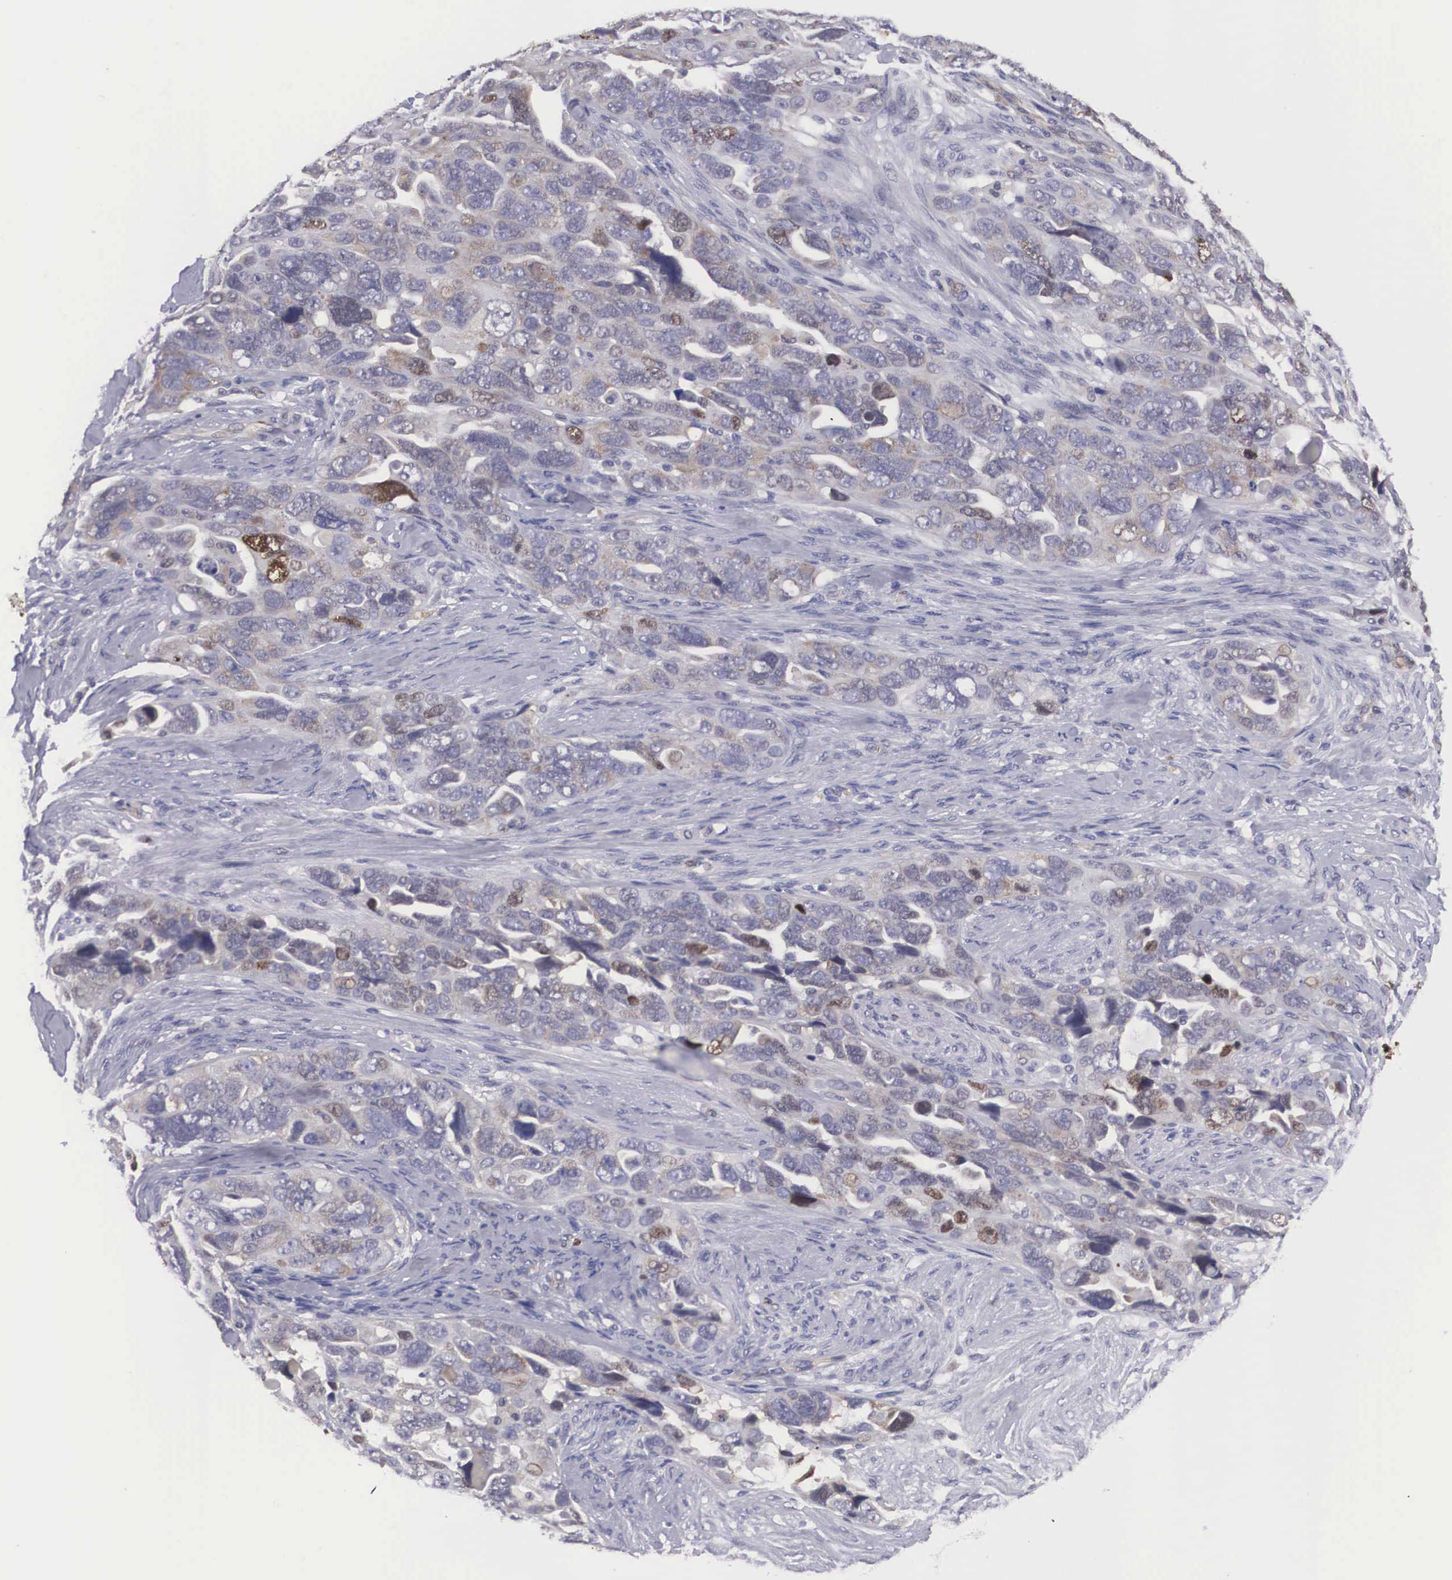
{"staining": {"intensity": "weak", "quantity": "<25%", "location": "cytoplasmic/membranous,nuclear"}, "tissue": "ovarian cancer", "cell_type": "Tumor cells", "image_type": "cancer", "snomed": [{"axis": "morphology", "description": "Cystadenocarcinoma, serous, NOS"}, {"axis": "topography", "description": "Ovary"}], "caption": "An immunohistochemistry histopathology image of ovarian serous cystadenocarcinoma is shown. There is no staining in tumor cells of ovarian serous cystadenocarcinoma.", "gene": "MAST4", "patient": {"sex": "female", "age": 63}}